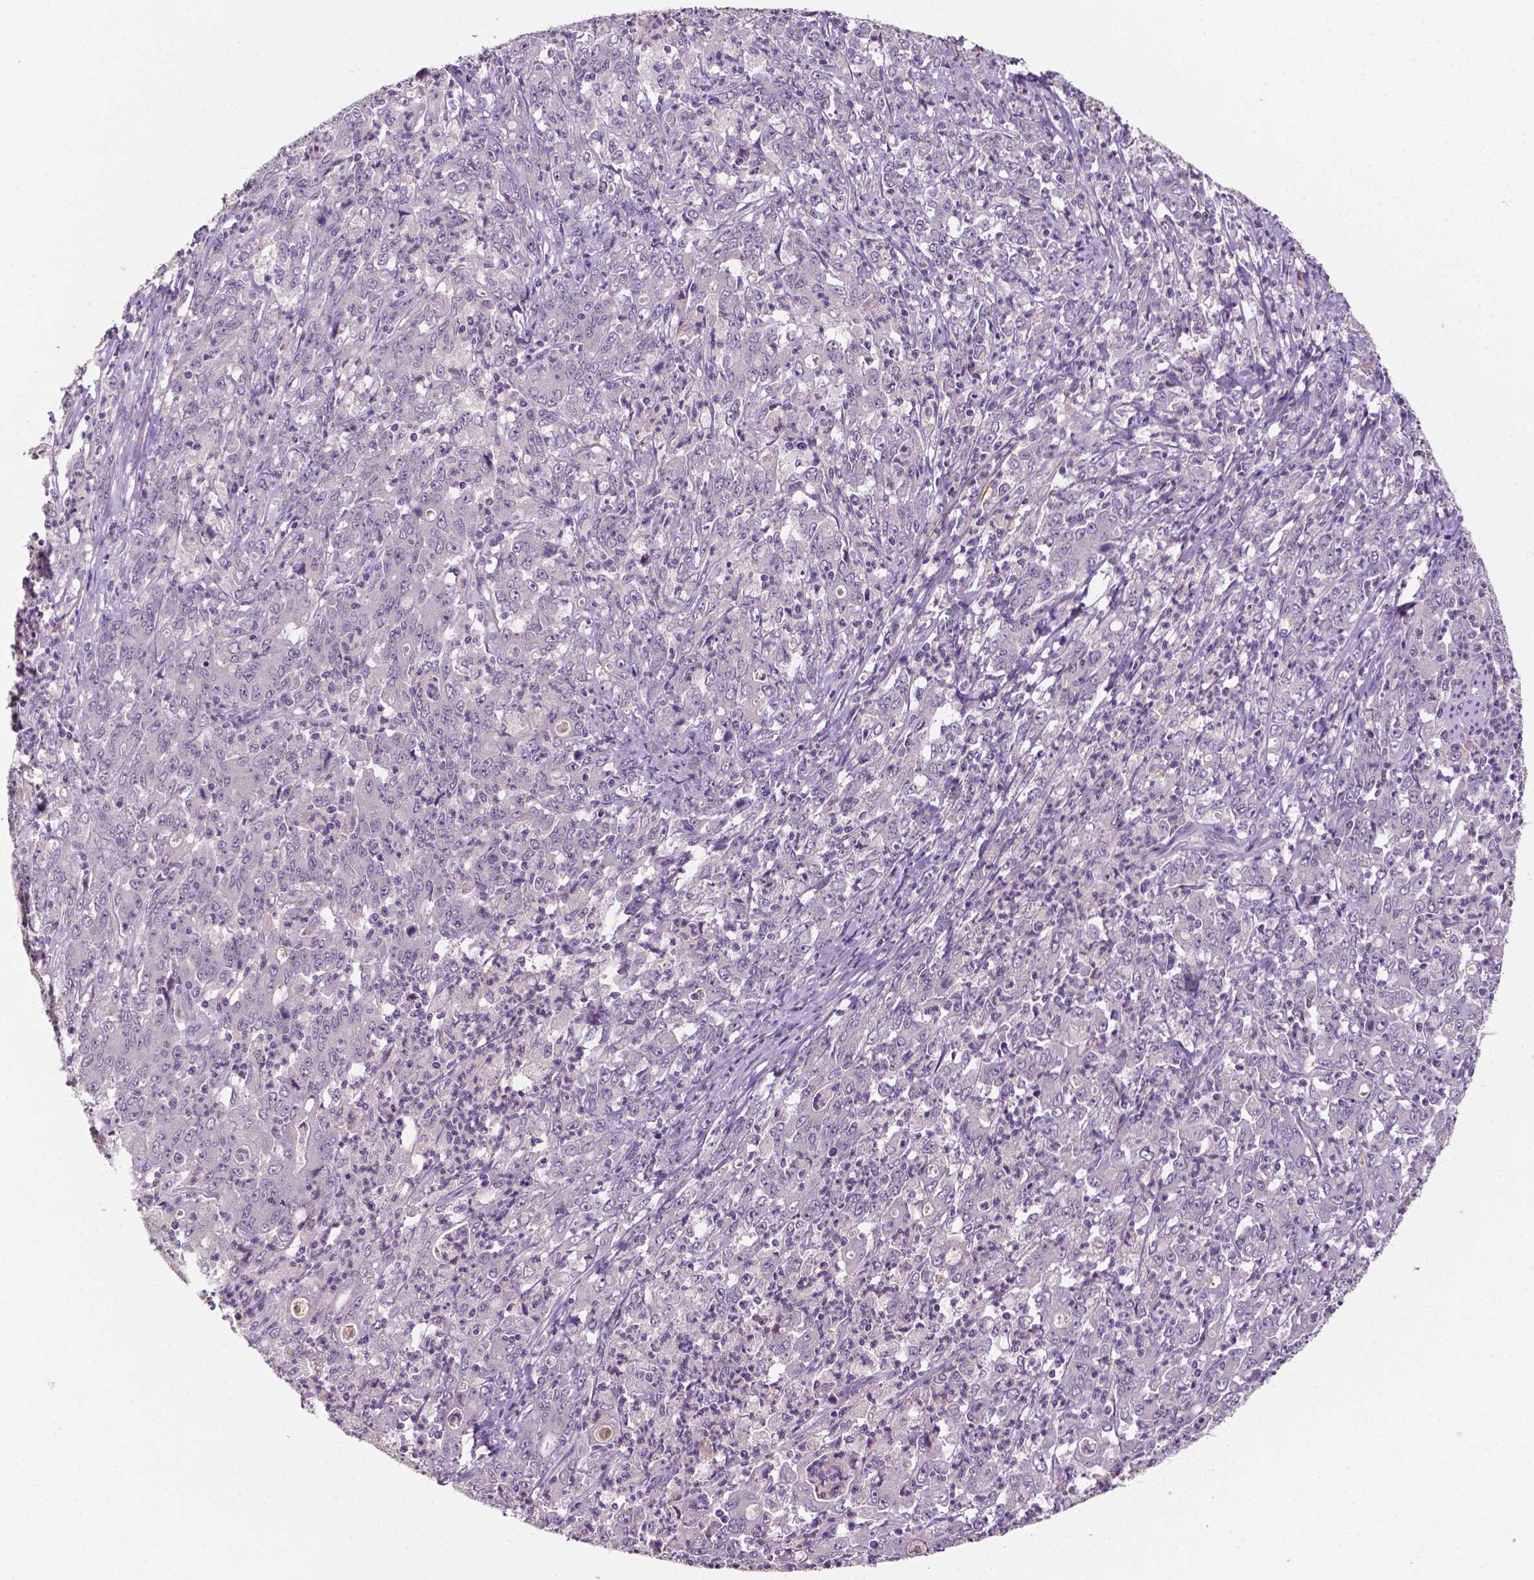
{"staining": {"intensity": "negative", "quantity": "none", "location": "none"}, "tissue": "stomach cancer", "cell_type": "Tumor cells", "image_type": "cancer", "snomed": [{"axis": "morphology", "description": "Adenocarcinoma, NOS"}, {"axis": "topography", "description": "Stomach, lower"}], "caption": "IHC micrograph of stomach cancer stained for a protein (brown), which displays no positivity in tumor cells.", "gene": "FBLN1", "patient": {"sex": "female", "age": 71}}